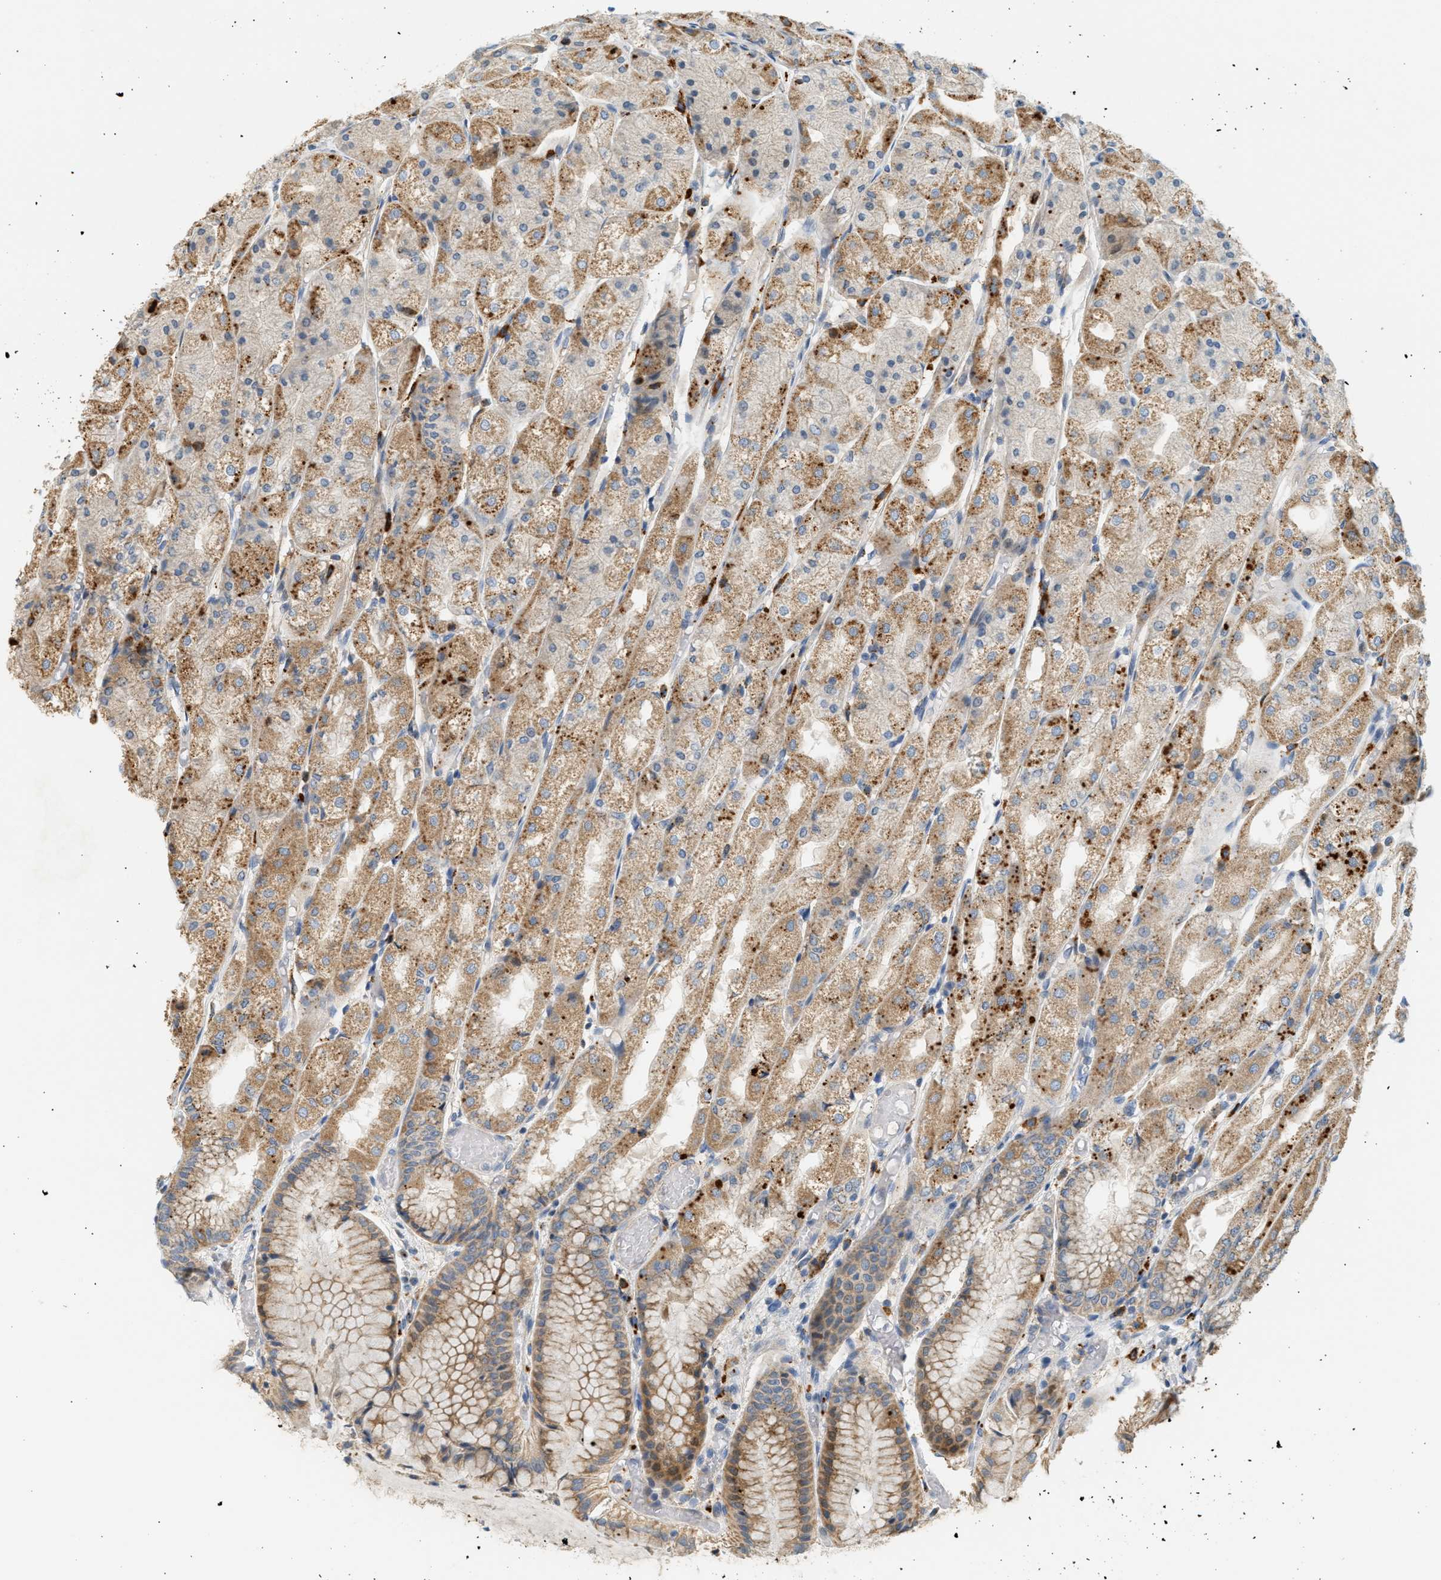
{"staining": {"intensity": "moderate", "quantity": ">75%", "location": "cytoplasmic/membranous"}, "tissue": "stomach", "cell_type": "Glandular cells", "image_type": "normal", "snomed": [{"axis": "morphology", "description": "Normal tissue, NOS"}, {"axis": "topography", "description": "Stomach, upper"}], "caption": "Immunohistochemical staining of unremarkable stomach displays >75% levels of moderate cytoplasmic/membranous protein staining in about >75% of glandular cells.", "gene": "ENTHD1", "patient": {"sex": "male", "age": 72}}